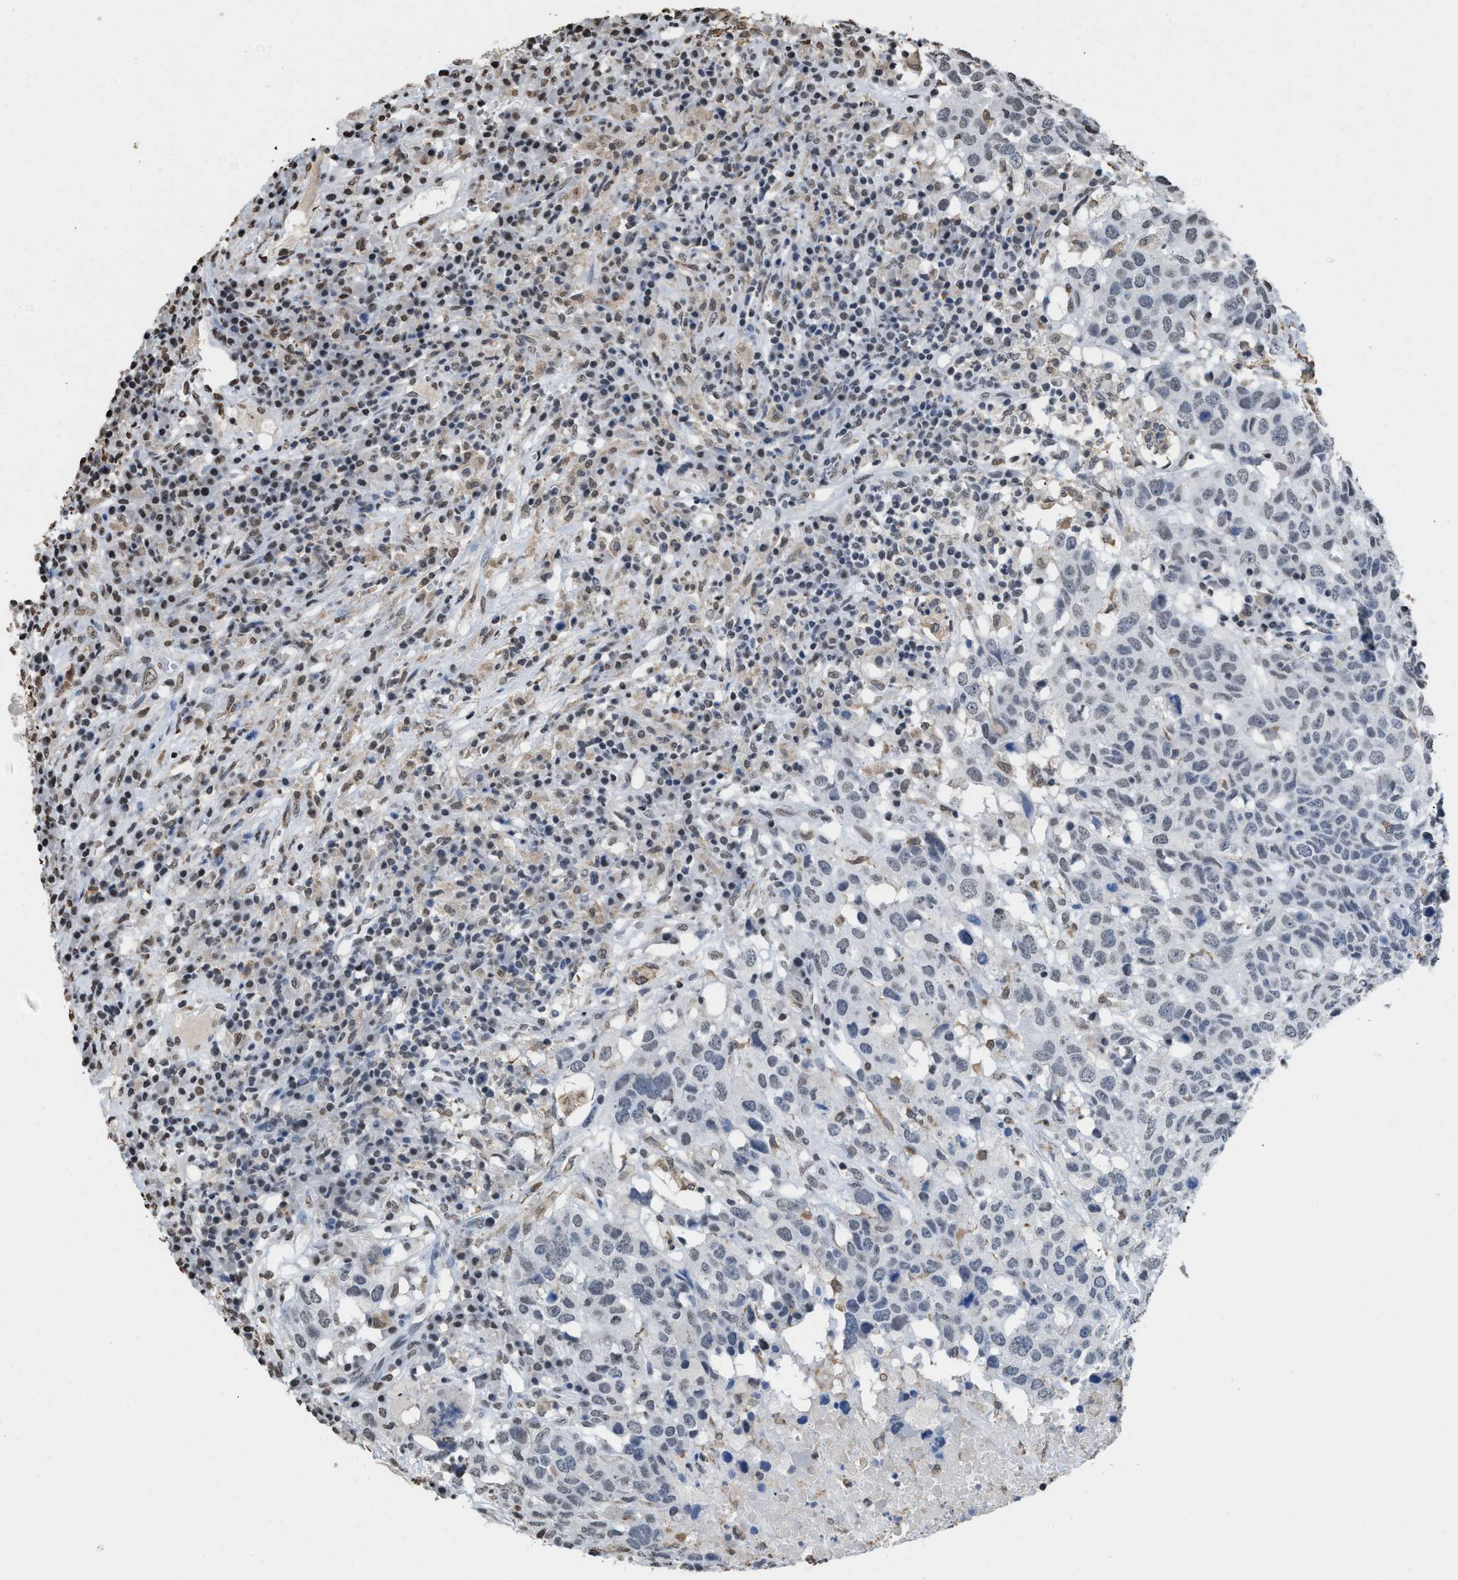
{"staining": {"intensity": "weak", "quantity": "<25%", "location": "nuclear"}, "tissue": "head and neck cancer", "cell_type": "Tumor cells", "image_type": "cancer", "snomed": [{"axis": "morphology", "description": "Squamous cell carcinoma, NOS"}, {"axis": "topography", "description": "Head-Neck"}], "caption": "The histopathology image demonstrates no significant staining in tumor cells of head and neck squamous cell carcinoma. Brightfield microscopy of IHC stained with DAB (3,3'-diaminobenzidine) (brown) and hematoxylin (blue), captured at high magnification.", "gene": "NUP88", "patient": {"sex": "male", "age": 66}}